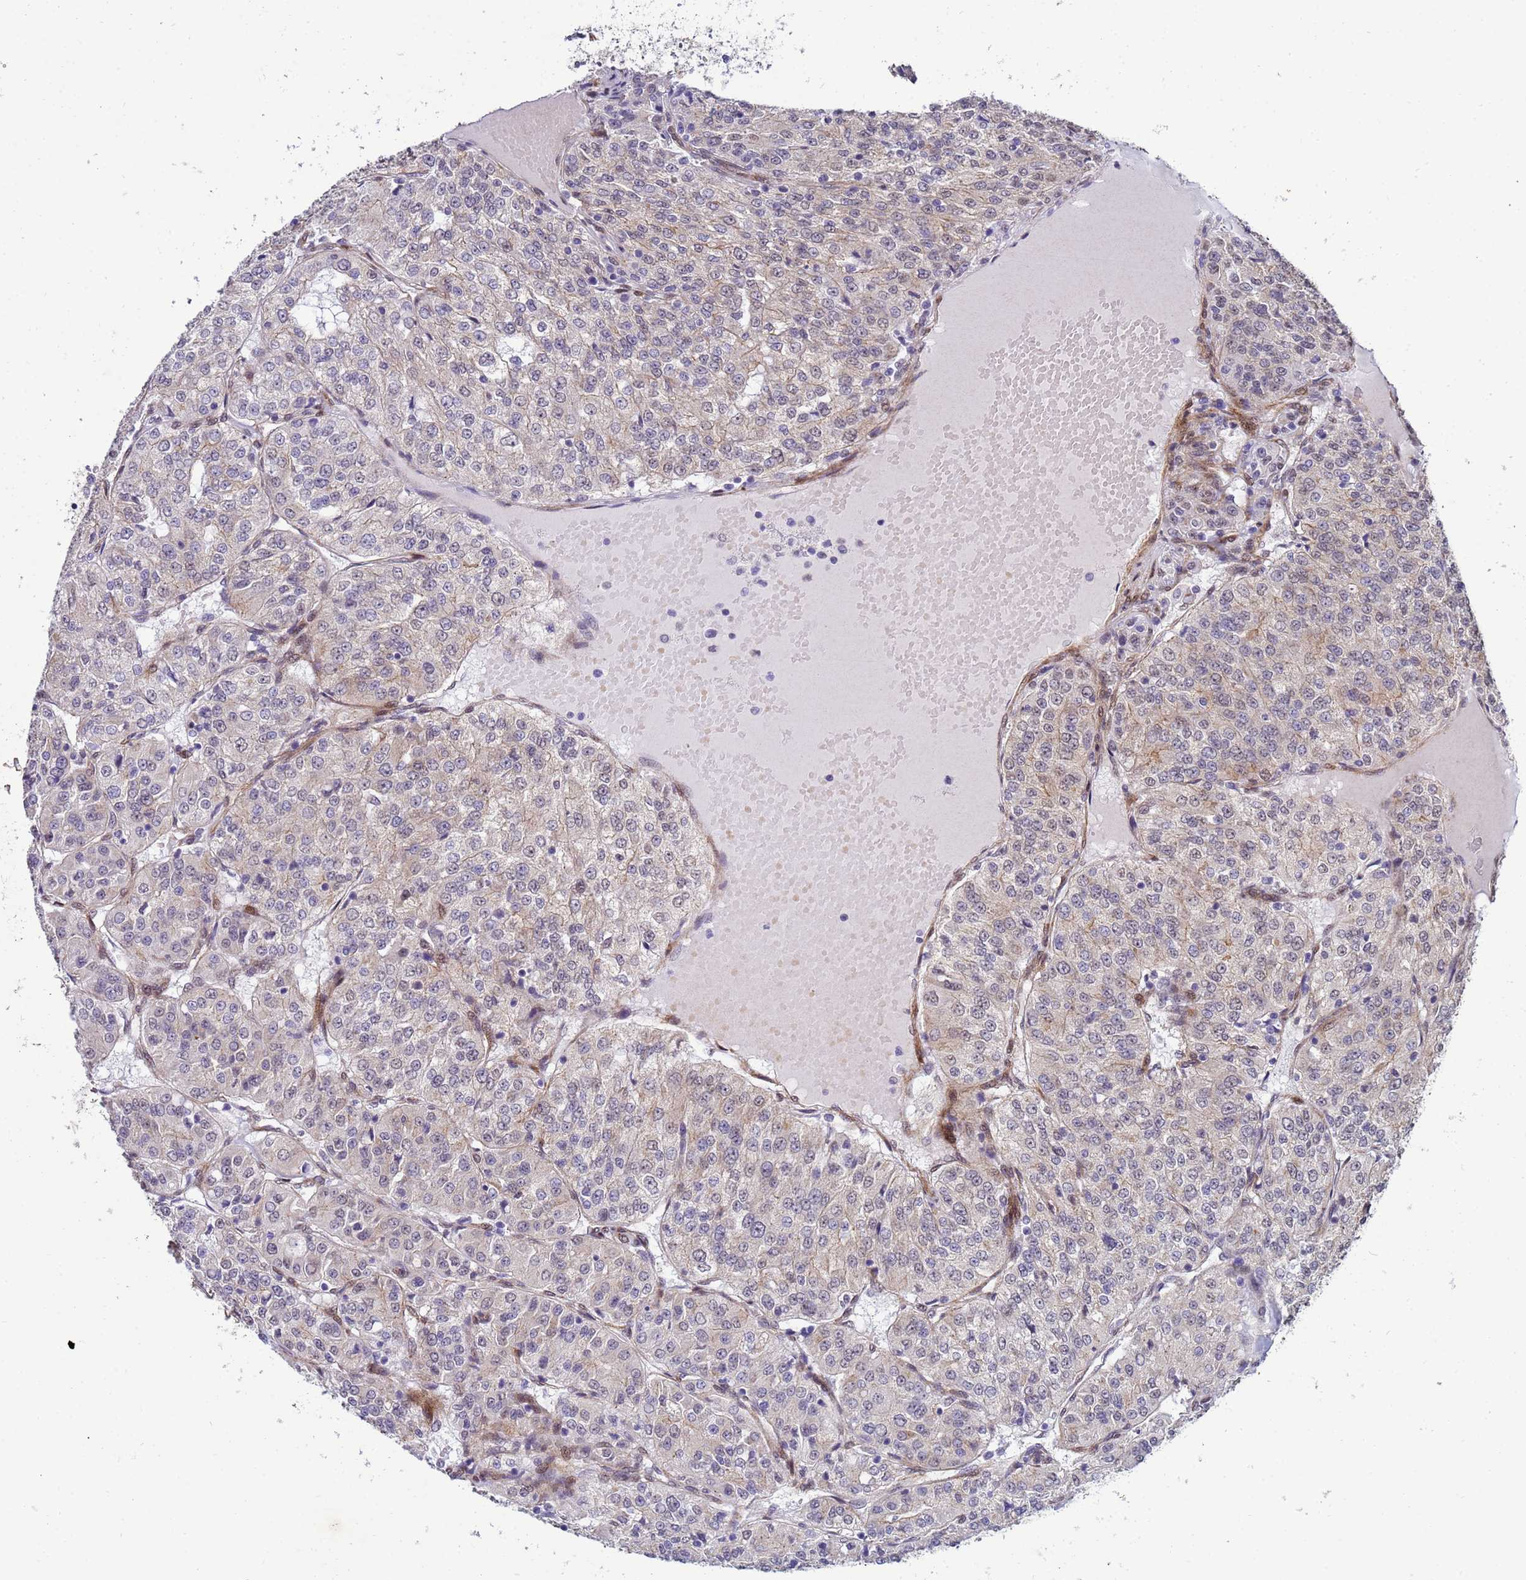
{"staining": {"intensity": "negative", "quantity": "none", "location": "none"}, "tissue": "renal cancer", "cell_type": "Tumor cells", "image_type": "cancer", "snomed": [{"axis": "morphology", "description": "Adenocarcinoma, NOS"}, {"axis": "topography", "description": "Kidney"}], "caption": "Renal adenocarcinoma was stained to show a protein in brown. There is no significant positivity in tumor cells. Brightfield microscopy of immunohistochemistry stained with DAB (3,3'-diaminobenzidine) (brown) and hematoxylin (blue), captured at high magnification.", "gene": "TRIP6", "patient": {"sex": "female", "age": 63}}